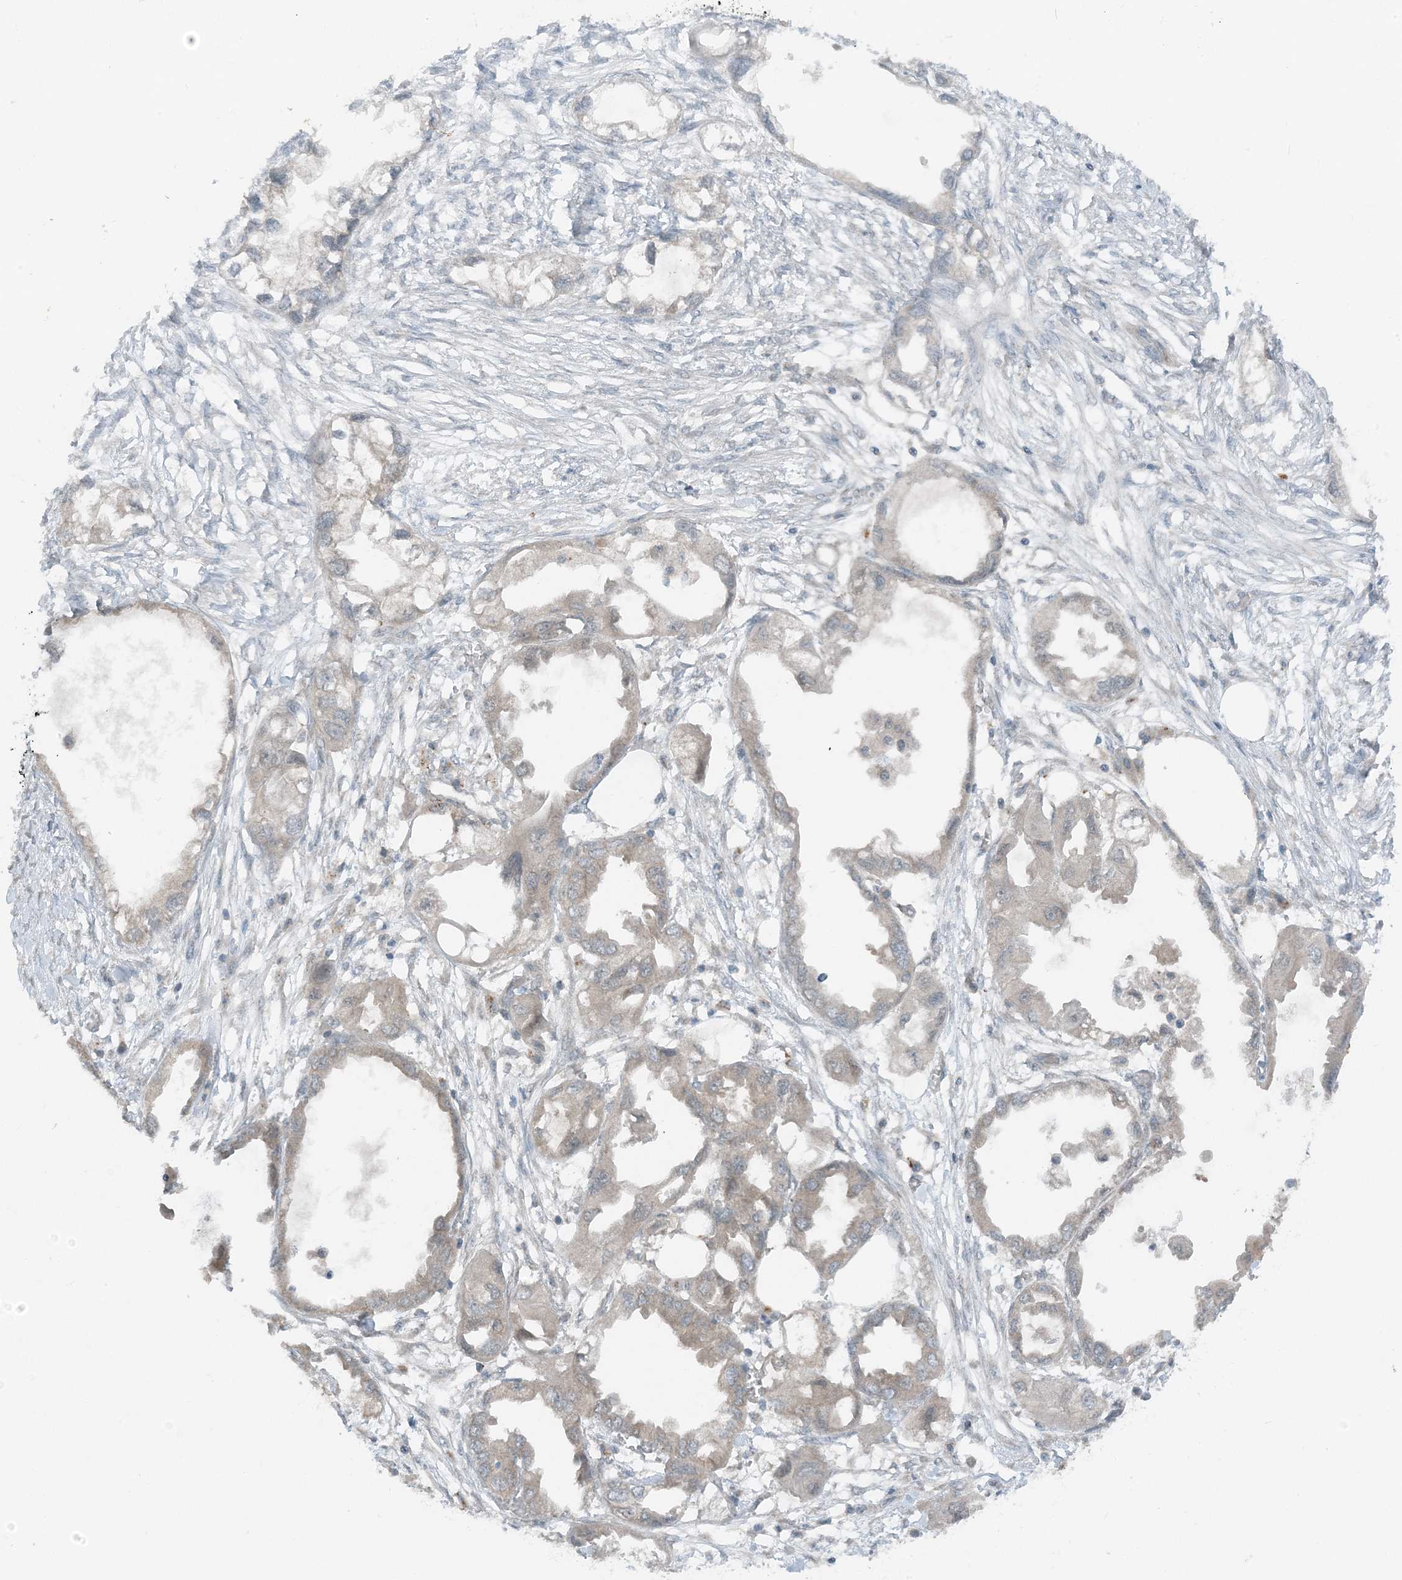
{"staining": {"intensity": "weak", "quantity": "<25%", "location": "cytoplasmic/membranous"}, "tissue": "endometrial cancer", "cell_type": "Tumor cells", "image_type": "cancer", "snomed": [{"axis": "morphology", "description": "Adenocarcinoma, NOS"}, {"axis": "morphology", "description": "Adenocarcinoma, metastatic, NOS"}, {"axis": "topography", "description": "Adipose tissue"}, {"axis": "topography", "description": "Endometrium"}], "caption": "Photomicrograph shows no significant protein staining in tumor cells of metastatic adenocarcinoma (endometrial). Nuclei are stained in blue.", "gene": "MITD1", "patient": {"sex": "female", "age": 67}}